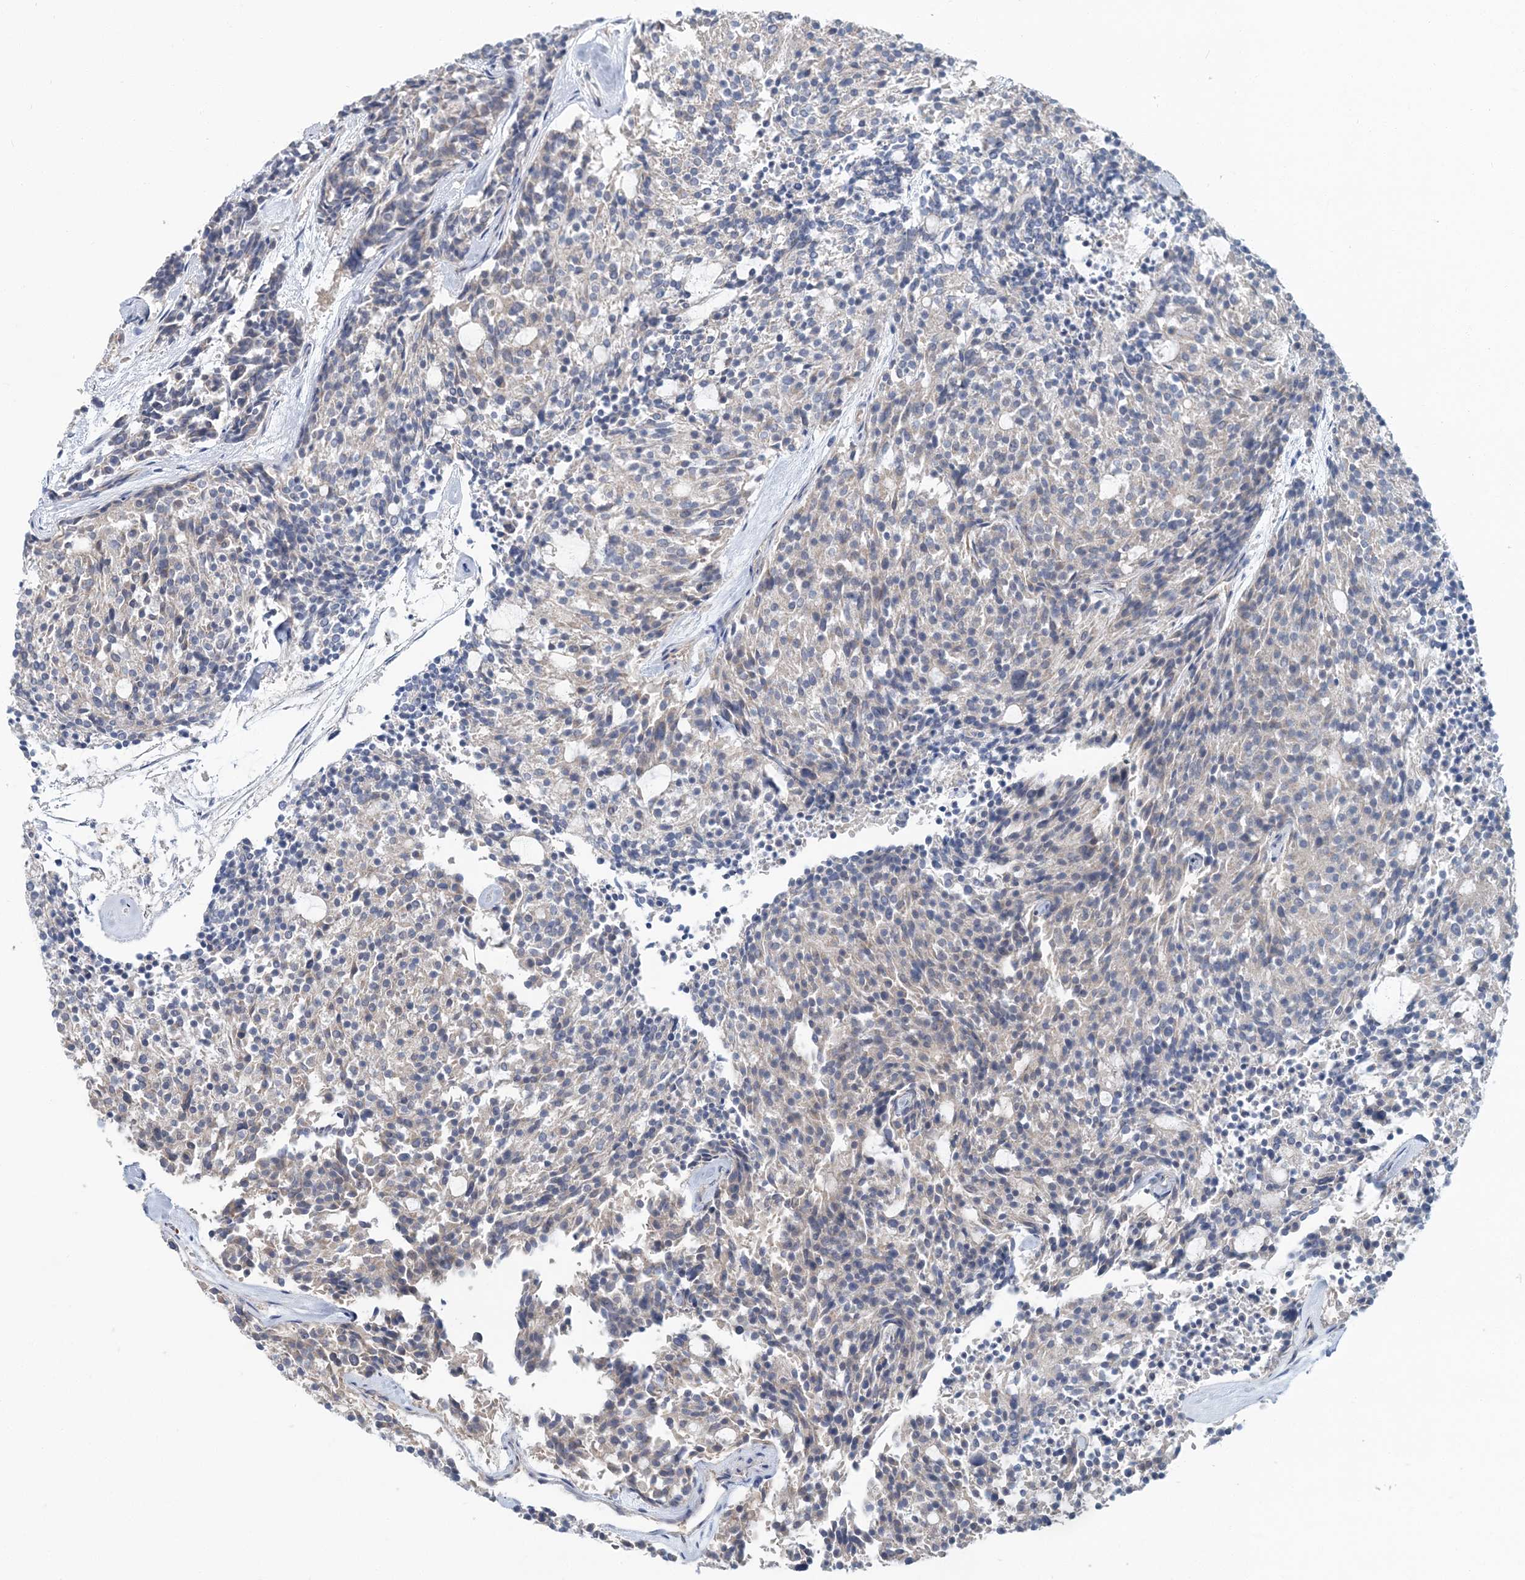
{"staining": {"intensity": "negative", "quantity": "none", "location": "none"}, "tissue": "carcinoid", "cell_type": "Tumor cells", "image_type": "cancer", "snomed": [{"axis": "morphology", "description": "Carcinoid, malignant, NOS"}, {"axis": "topography", "description": "Pancreas"}], "caption": "Tumor cells show no significant protein positivity in carcinoid (malignant).", "gene": "RNF25", "patient": {"sex": "female", "age": 54}}